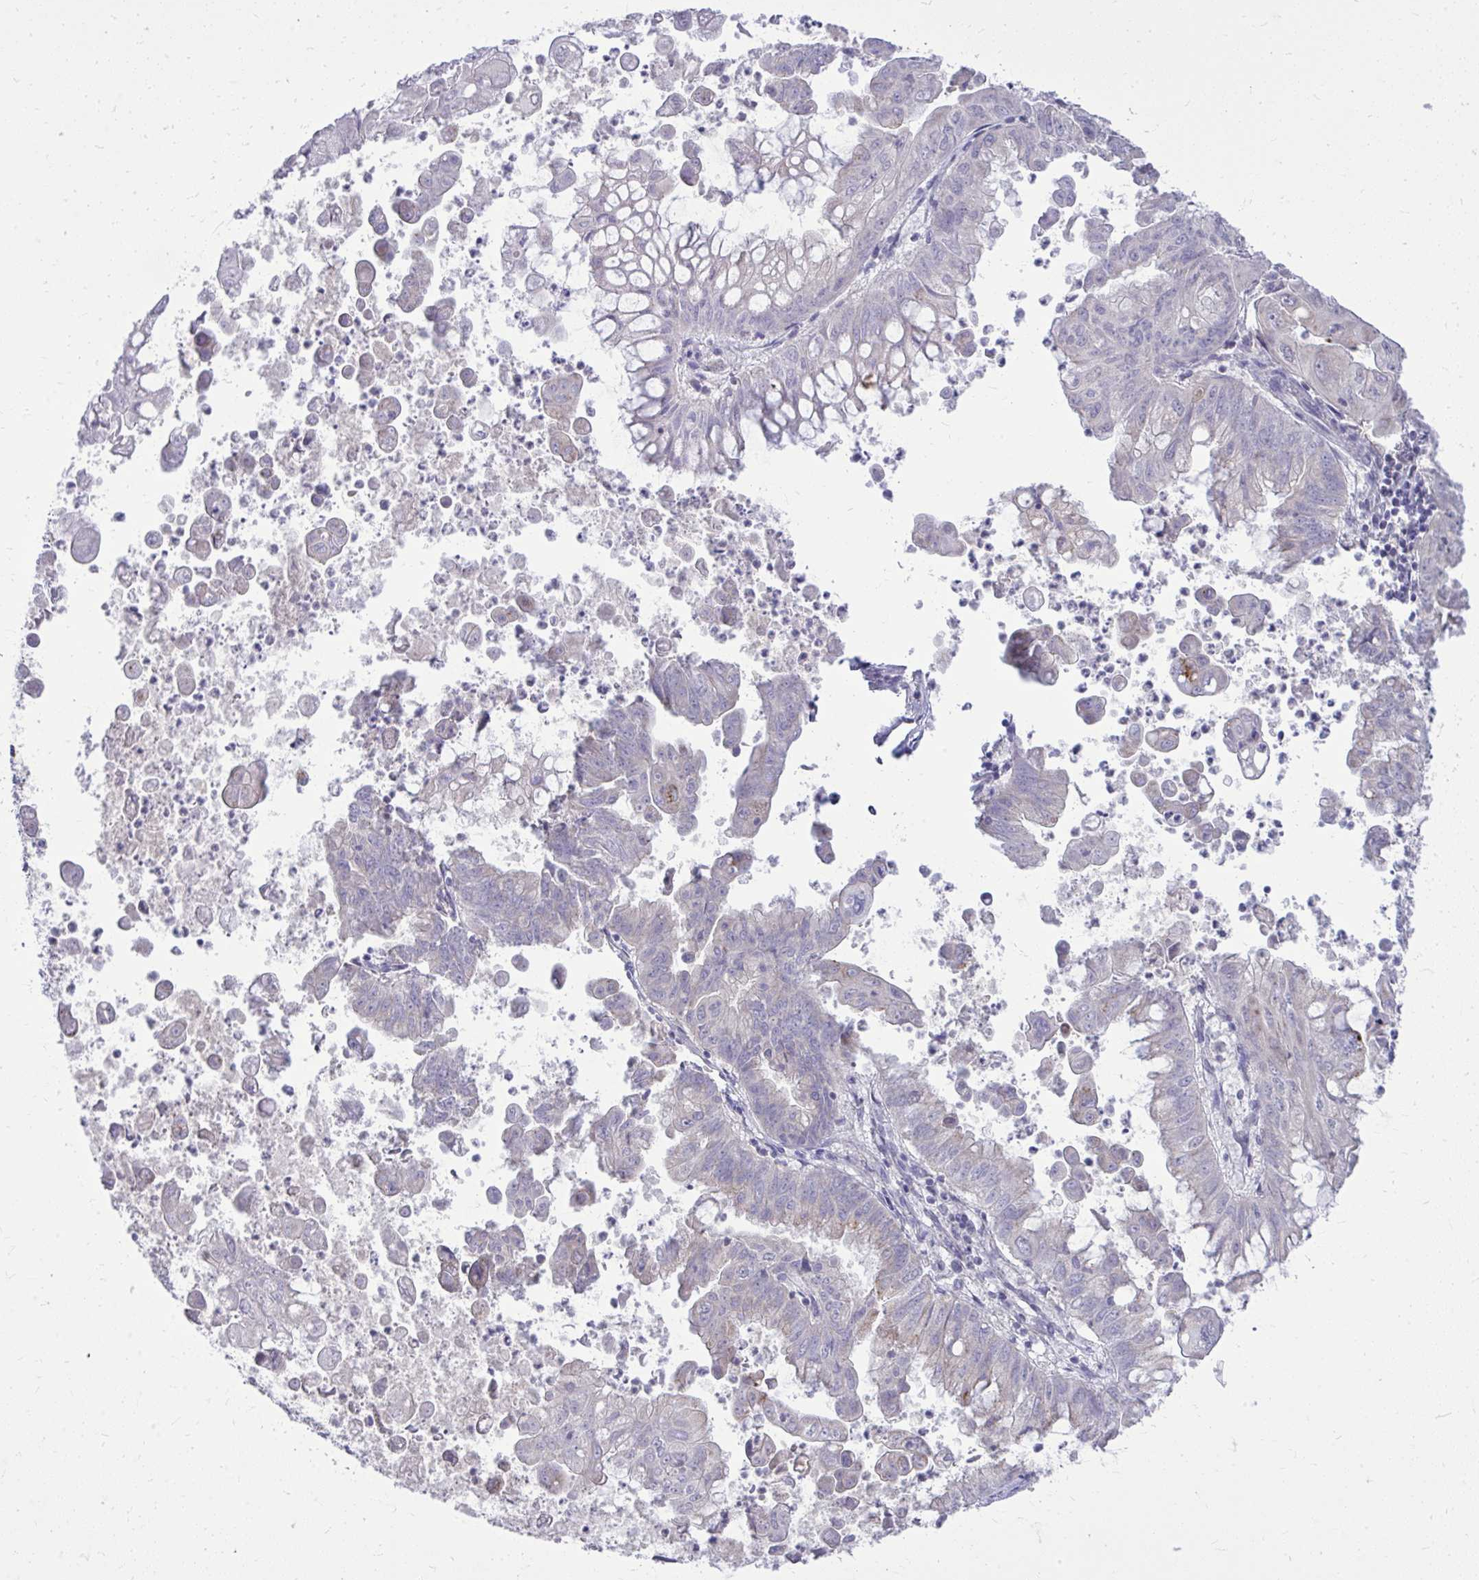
{"staining": {"intensity": "negative", "quantity": "none", "location": "none"}, "tissue": "stomach cancer", "cell_type": "Tumor cells", "image_type": "cancer", "snomed": [{"axis": "morphology", "description": "Adenocarcinoma, NOS"}, {"axis": "topography", "description": "Stomach, upper"}], "caption": "Tumor cells are negative for protein expression in human stomach adenocarcinoma.", "gene": "DPY19L1", "patient": {"sex": "male", "age": 80}}